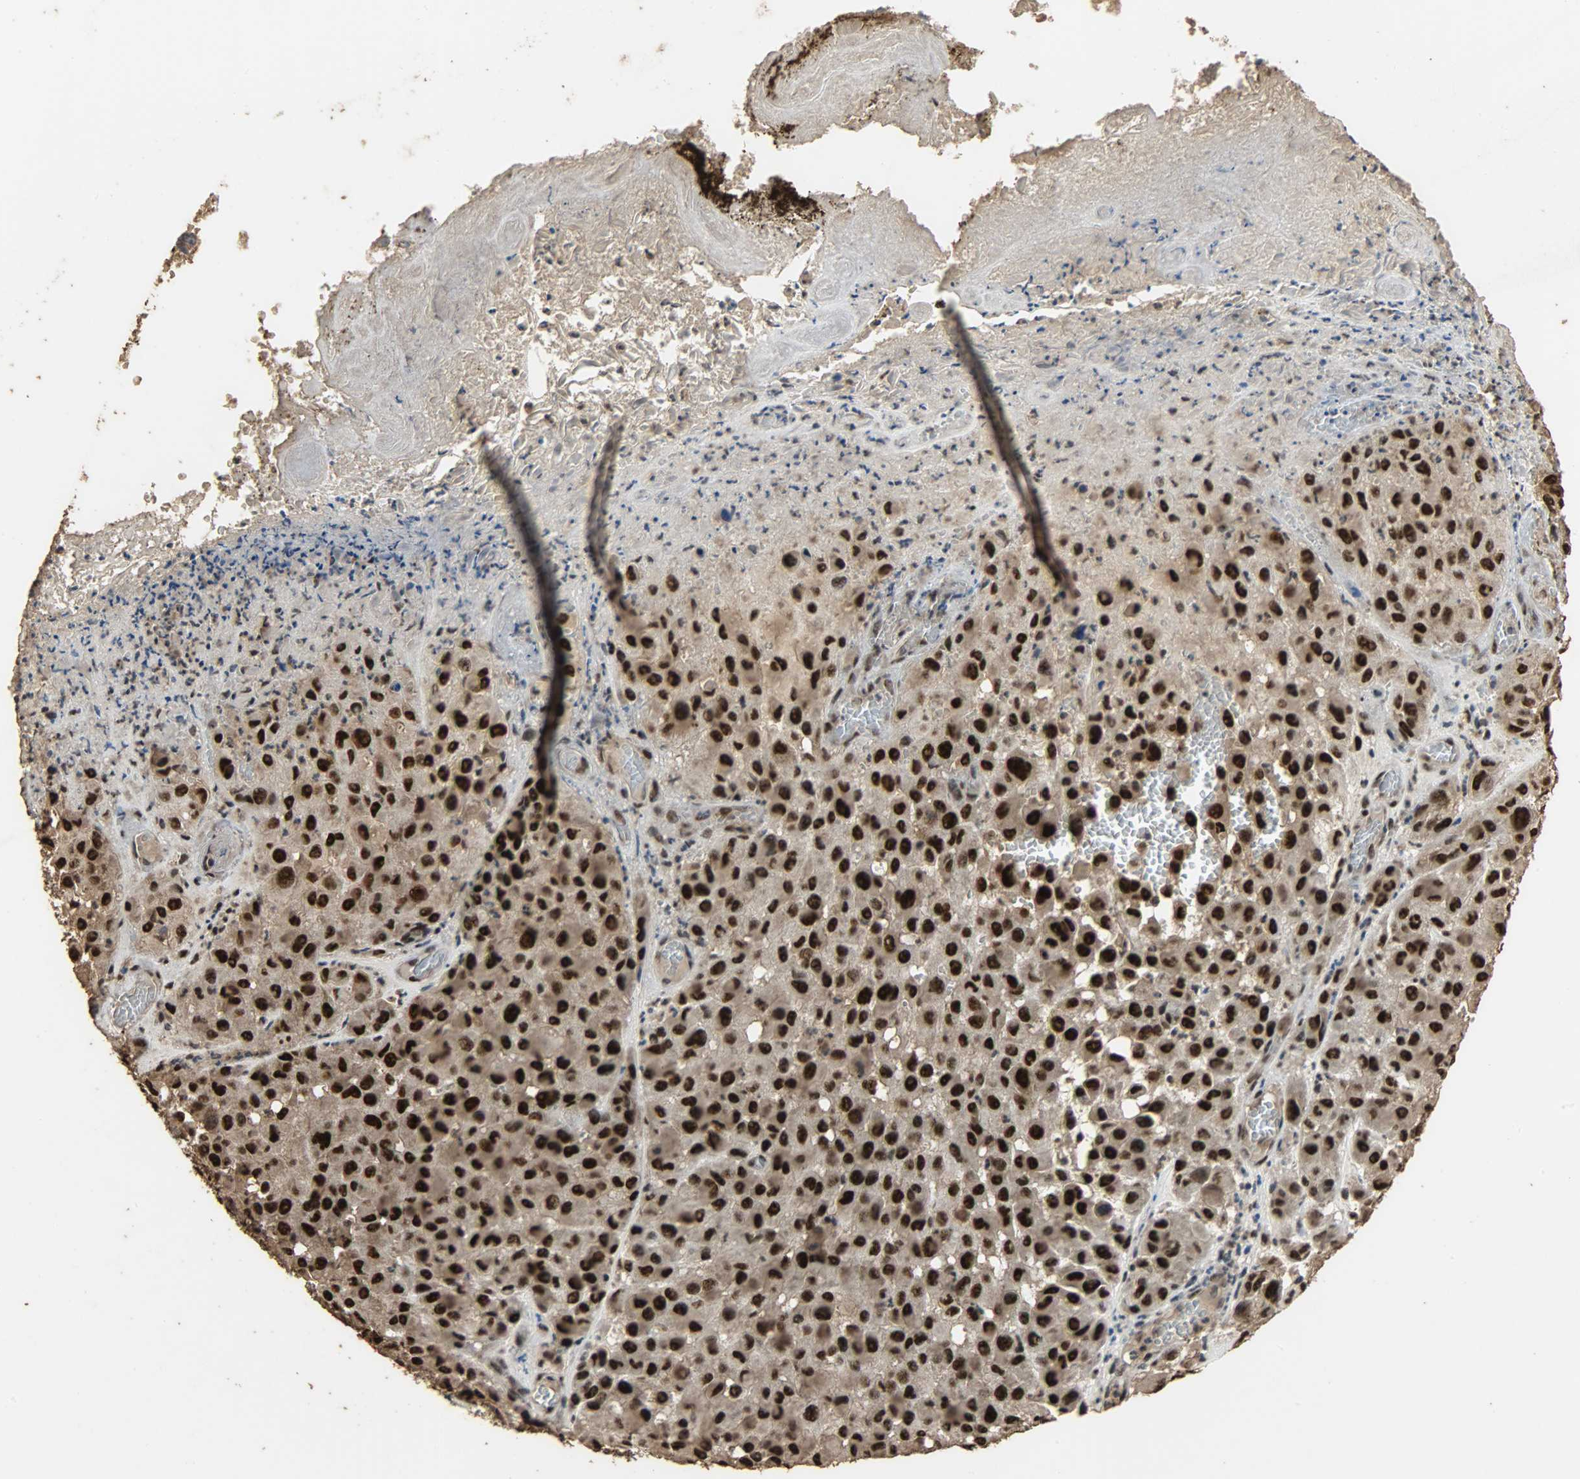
{"staining": {"intensity": "strong", "quantity": ">75%", "location": "cytoplasmic/membranous,nuclear"}, "tissue": "melanoma", "cell_type": "Tumor cells", "image_type": "cancer", "snomed": [{"axis": "morphology", "description": "Malignant melanoma, NOS"}, {"axis": "topography", "description": "Skin"}], "caption": "Immunohistochemical staining of human malignant melanoma displays high levels of strong cytoplasmic/membranous and nuclear expression in approximately >75% of tumor cells. (Stains: DAB (3,3'-diaminobenzidine) in brown, nuclei in blue, Microscopy: brightfield microscopy at high magnification).", "gene": "CCNT2", "patient": {"sex": "female", "age": 21}}